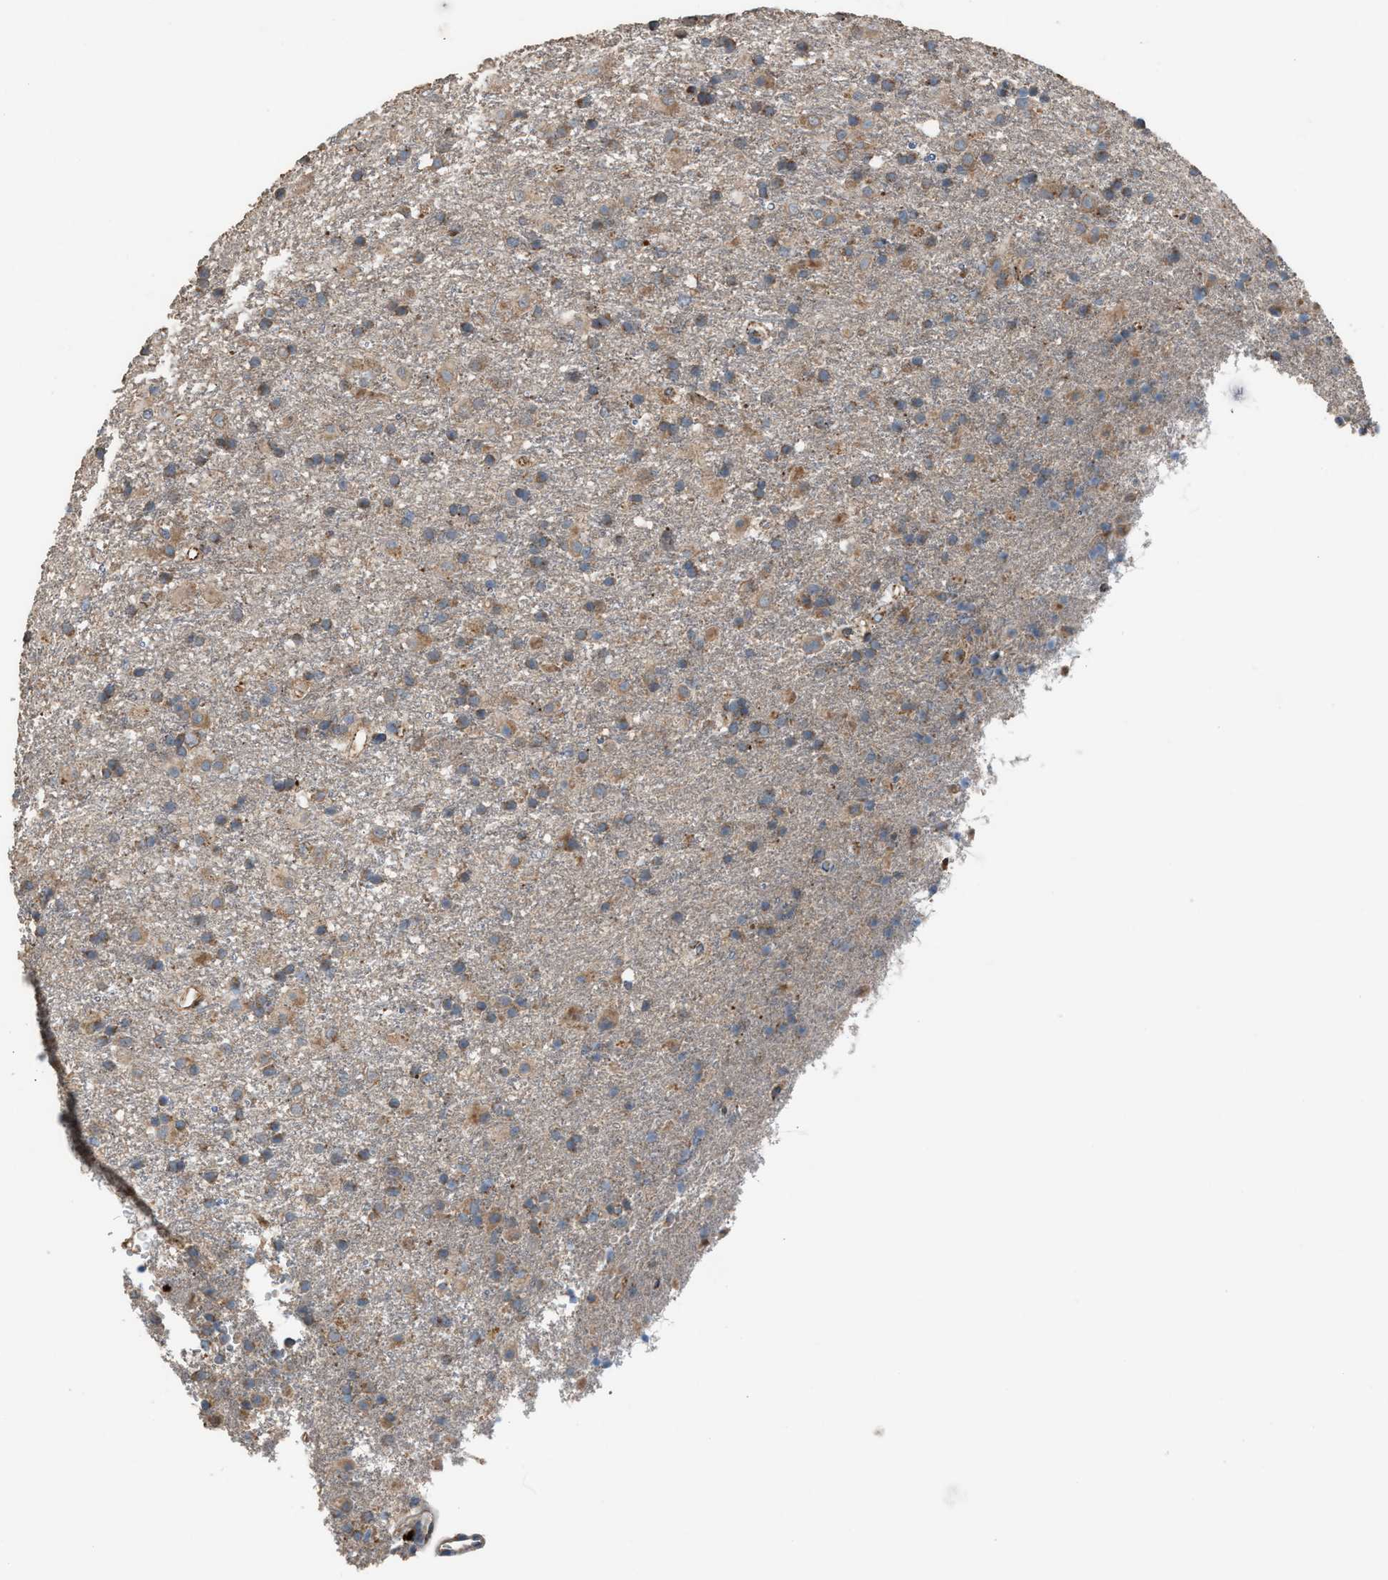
{"staining": {"intensity": "moderate", "quantity": "25%-75%", "location": "cytoplasmic/membranous"}, "tissue": "glioma", "cell_type": "Tumor cells", "image_type": "cancer", "snomed": [{"axis": "morphology", "description": "Glioma, malignant, Low grade"}, {"axis": "topography", "description": "Brain"}], "caption": "A brown stain highlights moderate cytoplasmic/membranous positivity of a protein in human glioma tumor cells. The protein is stained brown, and the nuclei are stained in blue (DAB IHC with brightfield microscopy, high magnification).", "gene": "TPK1", "patient": {"sex": "male", "age": 65}}